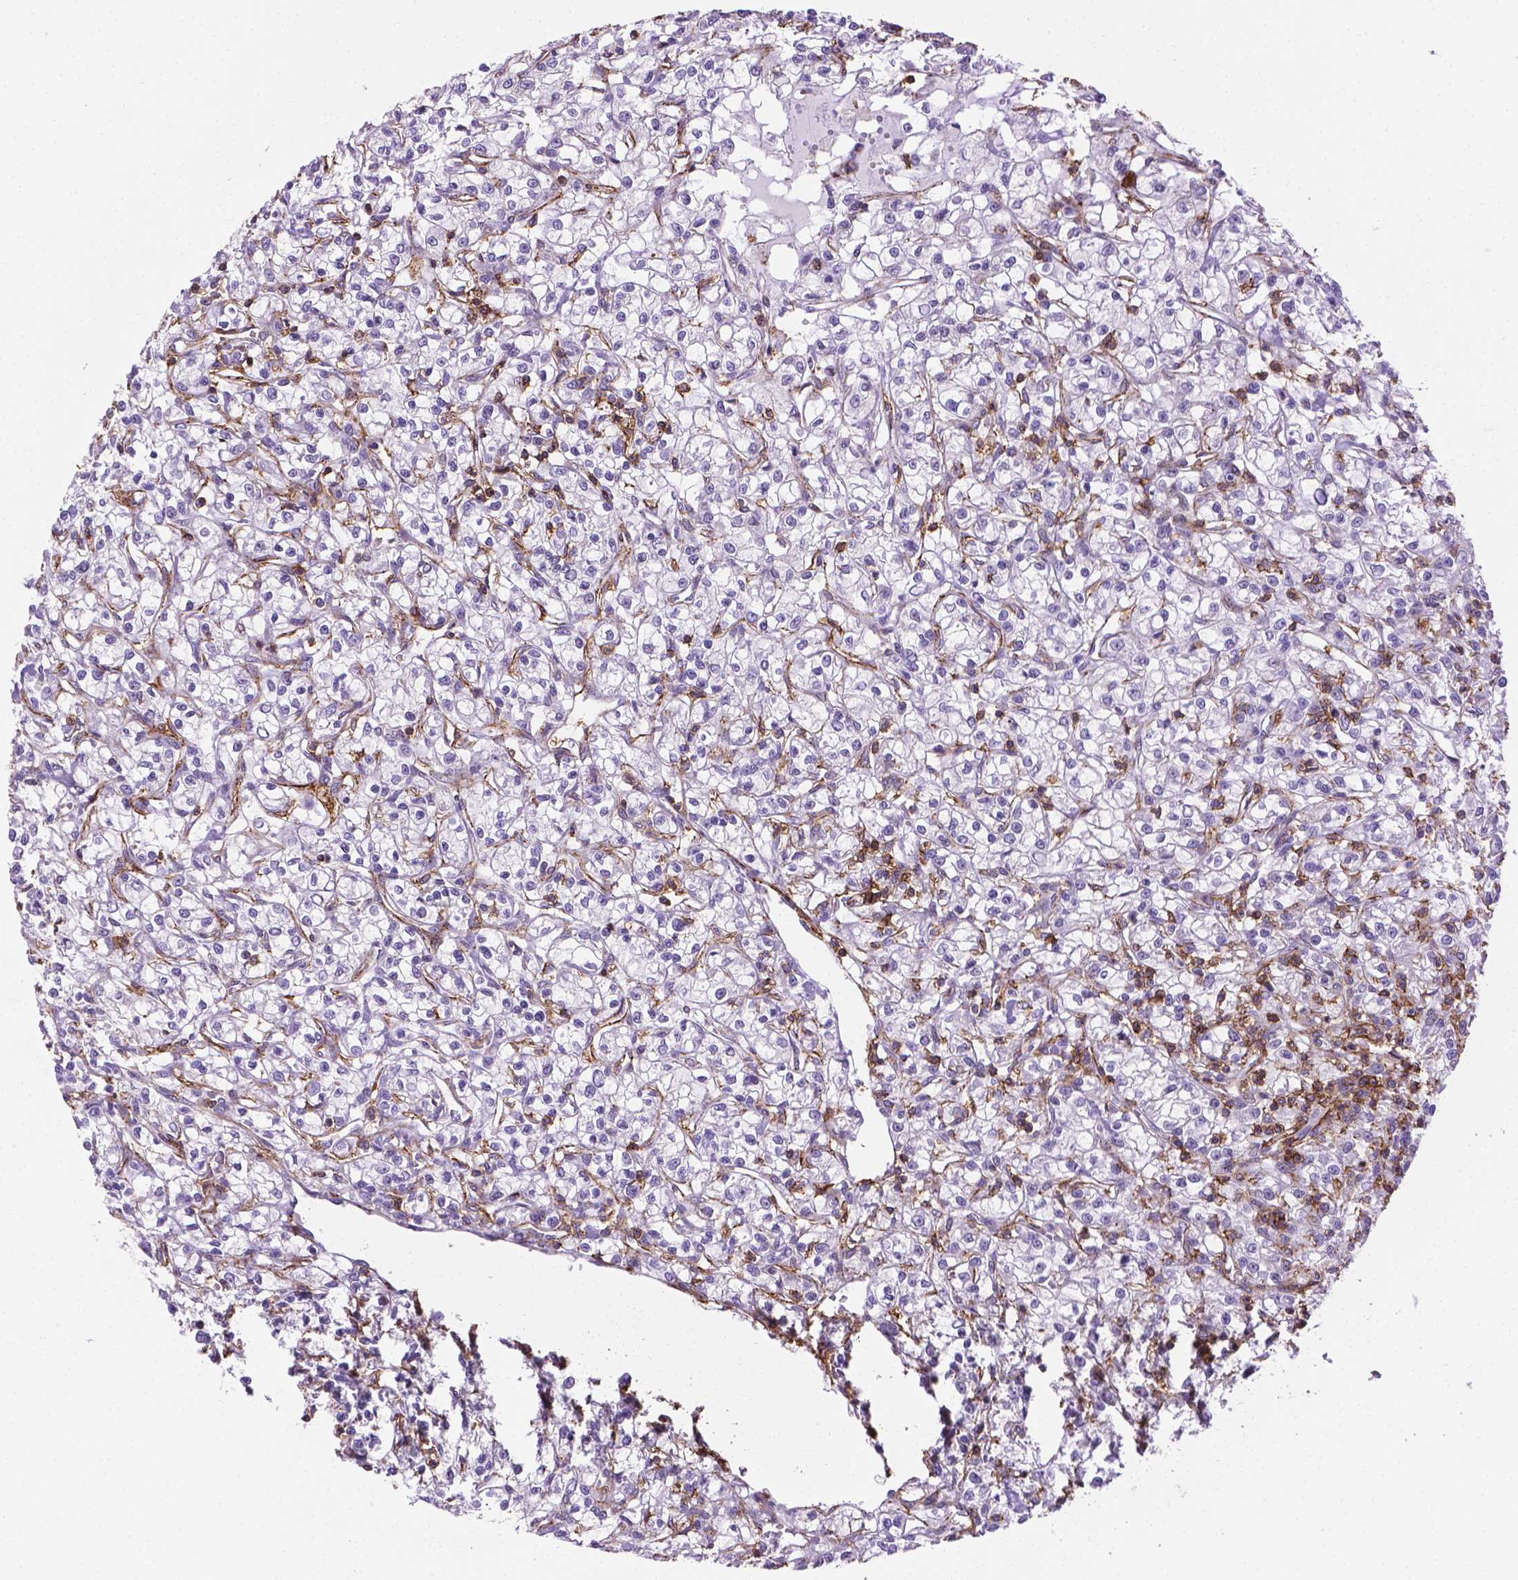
{"staining": {"intensity": "negative", "quantity": "none", "location": "none"}, "tissue": "renal cancer", "cell_type": "Tumor cells", "image_type": "cancer", "snomed": [{"axis": "morphology", "description": "Adenocarcinoma, NOS"}, {"axis": "topography", "description": "Kidney"}], "caption": "DAB (3,3'-diaminobenzidine) immunohistochemical staining of renal cancer exhibits no significant positivity in tumor cells.", "gene": "ACAD10", "patient": {"sex": "female", "age": 59}}